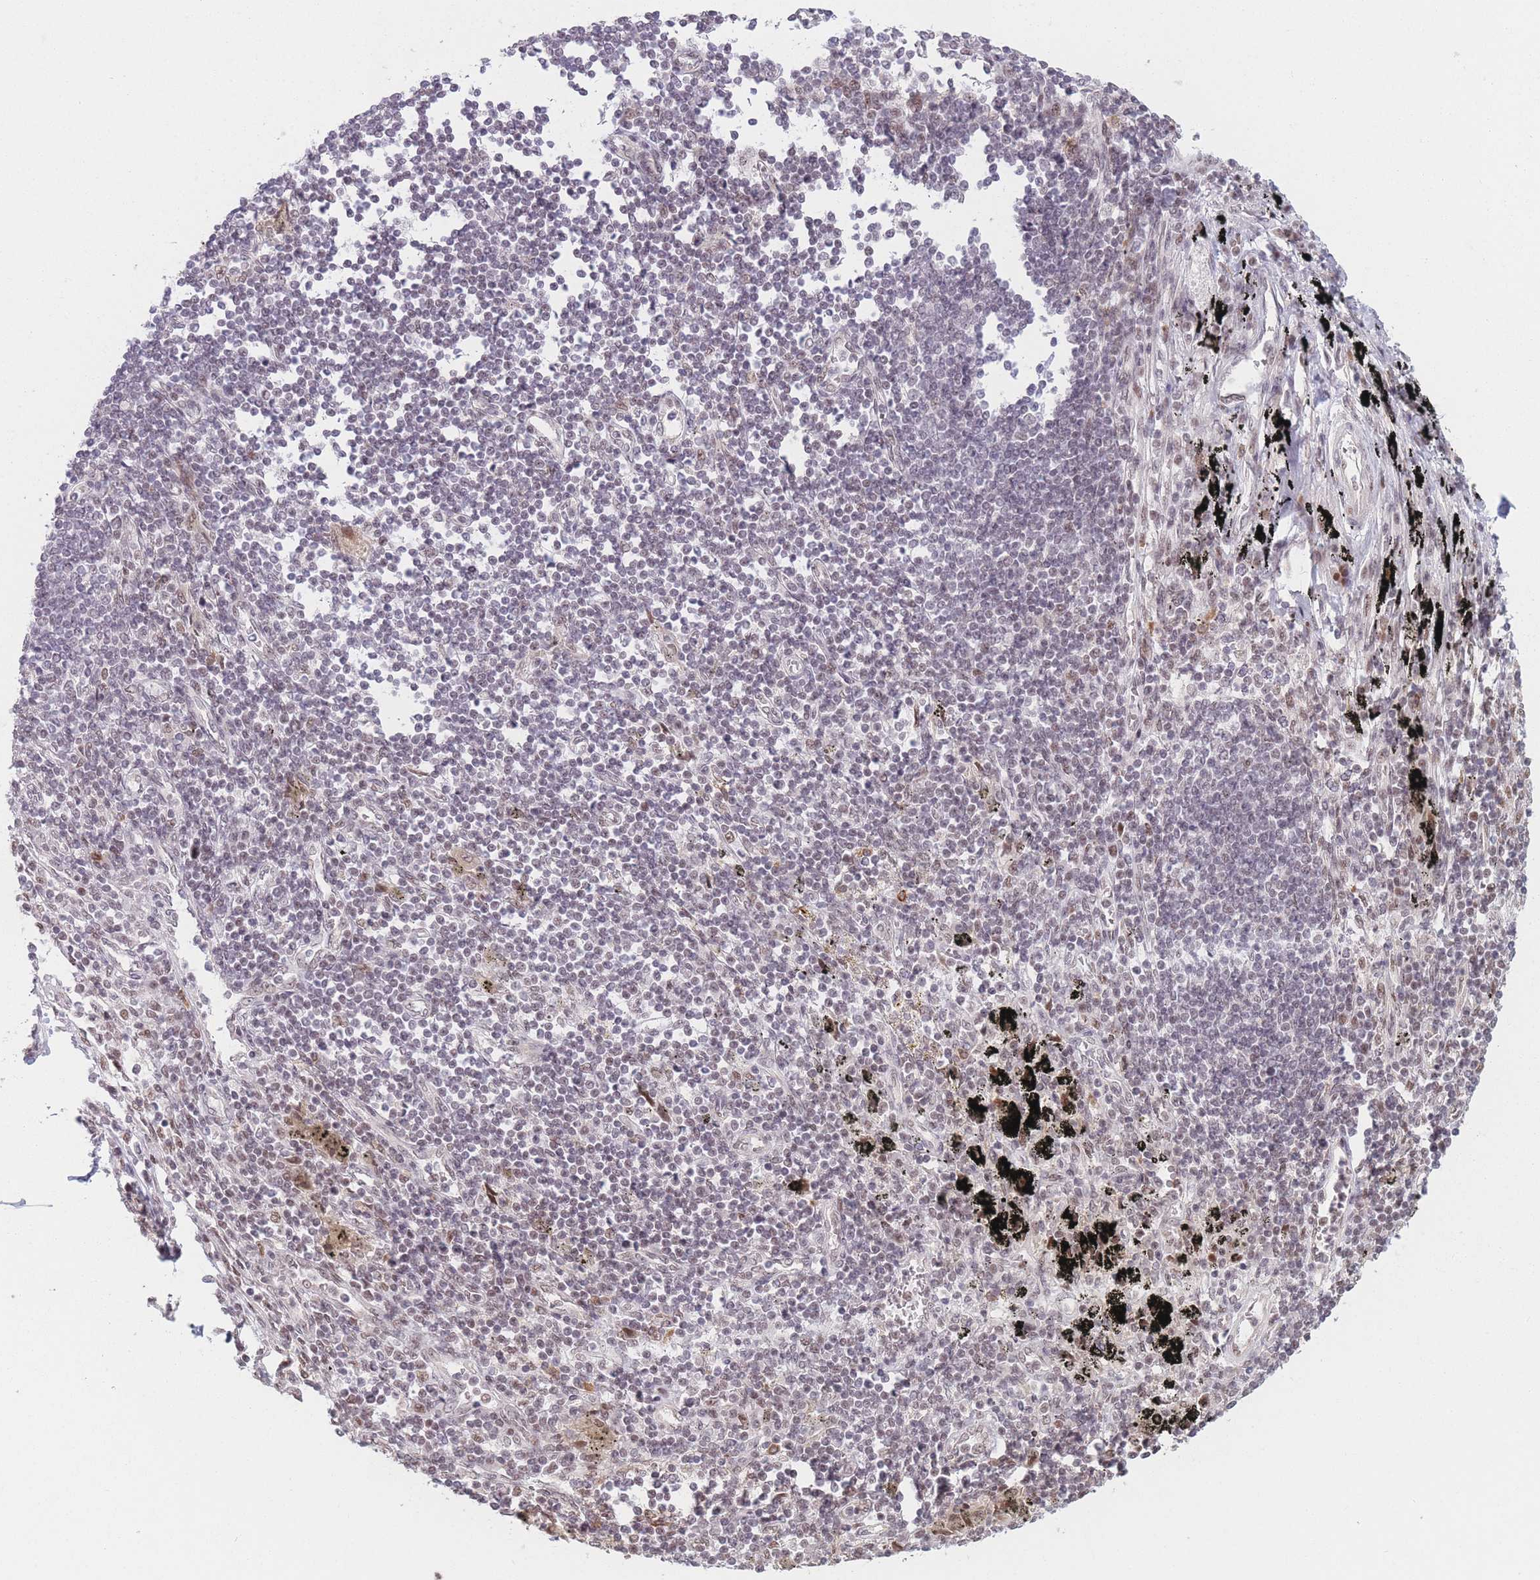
{"staining": {"intensity": "weak", "quantity": "25%-75%", "location": "nuclear"}, "tissue": "lung cancer", "cell_type": "Tumor cells", "image_type": "cancer", "snomed": [{"axis": "morphology", "description": "Adenocarcinoma, NOS"}, {"axis": "topography", "description": "Lung"}], "caption": "Immunohistochemical staining of lung adenocarcinoma shows low levels of weak nuclear protein expression in approximately 25%-75% of tumor cells.", "gene": "SUPT6H", "patient": {"sex": "female", "age": 54}}